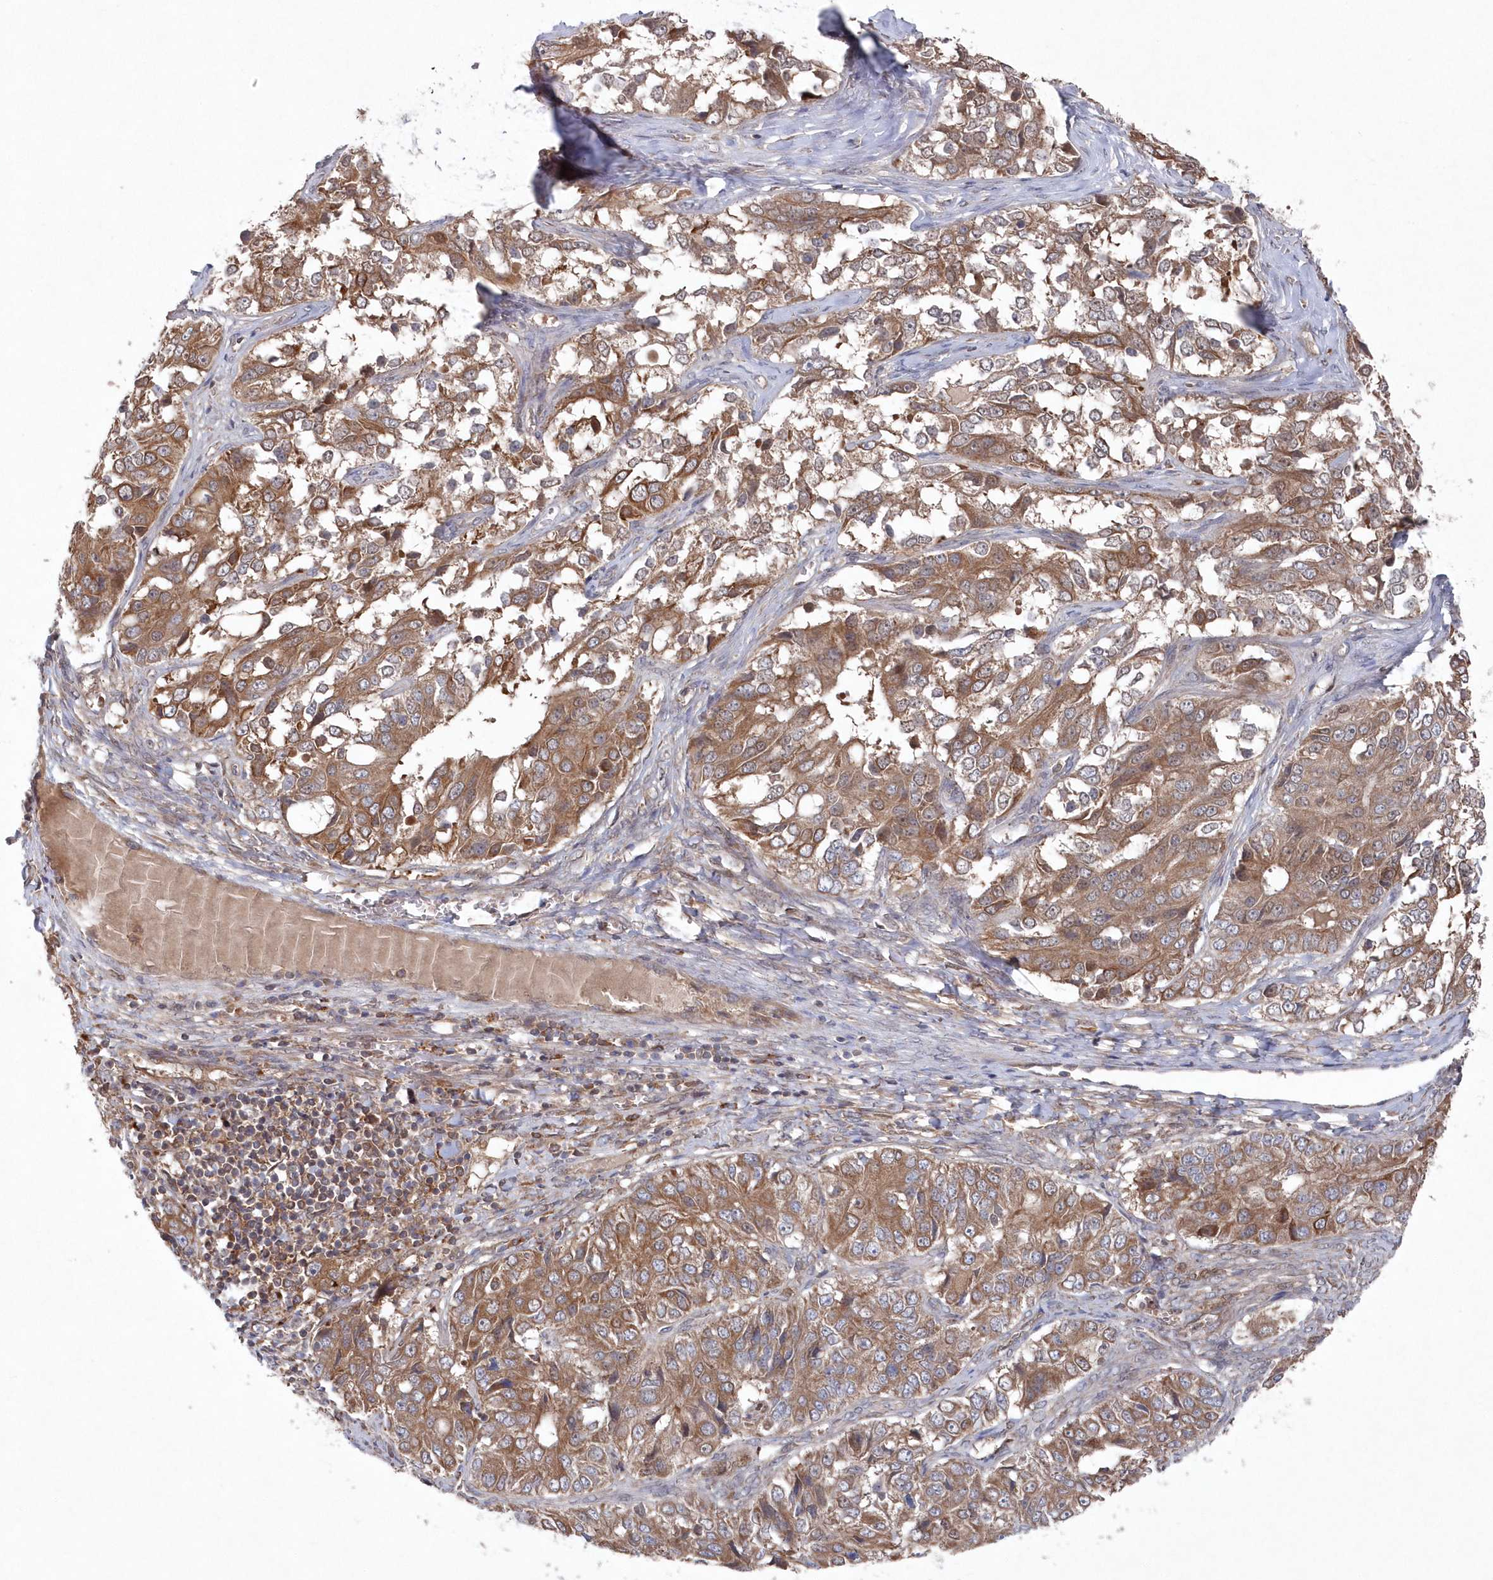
{"staining": {"intensity": "moderate", "quantity": ">75%", "location": "cytoplasmic/membranous"}, "tissue": "ovarian cancer", "cell_type": "Tumor cells", "image_type": "cancer", "snomed": [{"axis": "morphology", "description": "Carcinoma, endometroid"}, {"axis": "topography", "description": "Ovary"}], "caption": "Protein staining by IHC exhibits moderate cytoplasmic/membranous staining in about >75% of tumor cells in ovarian endometroid carcinoma.", "gene": "ASNSD1", "patient": {"sex": "female", "age": 51}}